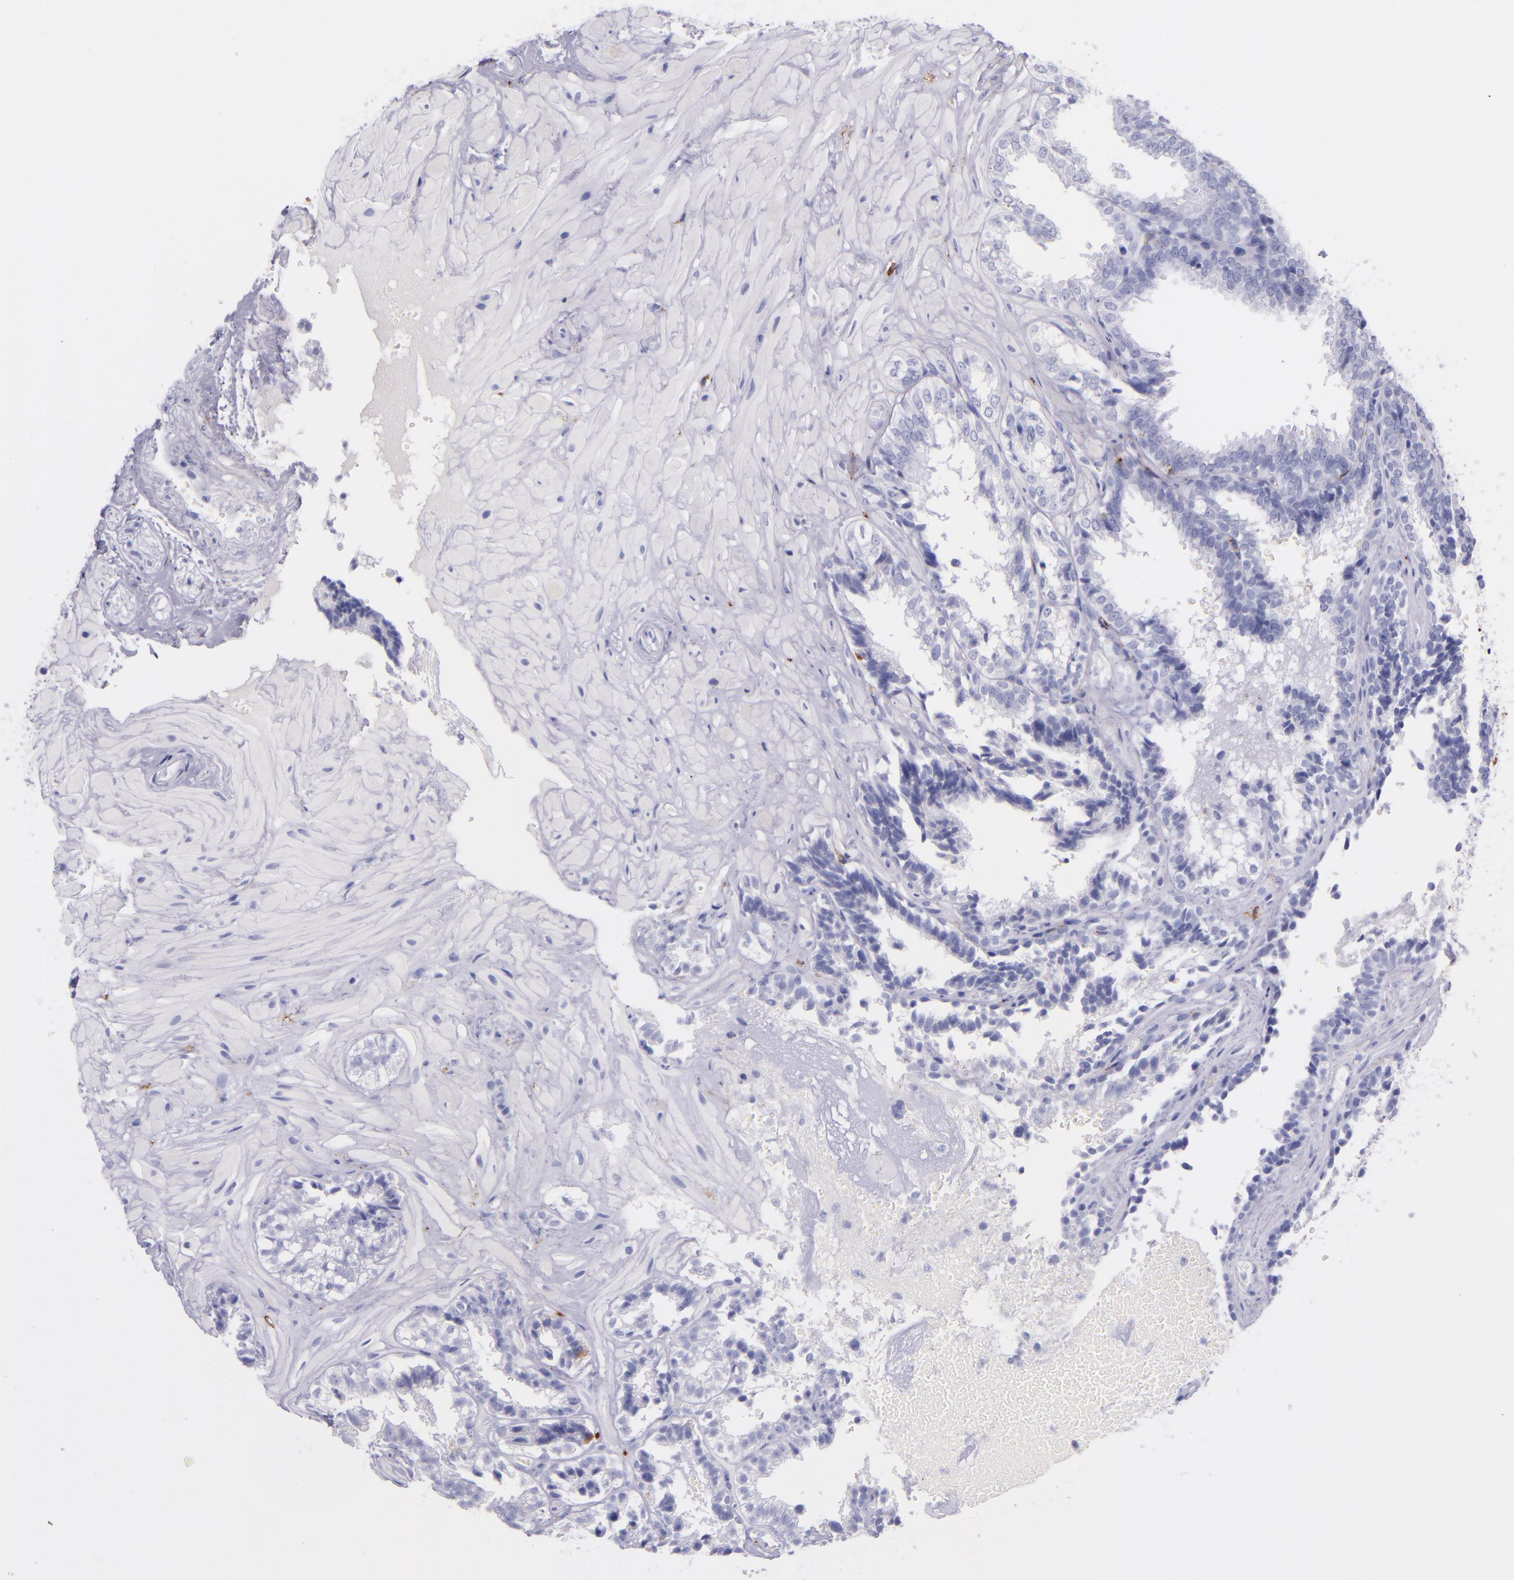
{"staining": {"intensity": "negative", "quantity": "none", "location": "none"}, "tissue": "seminal vesicle", "cell_type": "Glandular cells", "image_type": "normal", "snomed": [{"axis": "morphology", "description": "Normal tissue, NOS"}, {"axis": "topography", "description": "Seminal veicle"}], "caption": "Immunohistochemistry (IHC) of unremarkable seminal vesicle exhibits no staining in glandular cells. (DAB immunohistochemistry (IHC), high magnification).", "gene": "CD163", "patient": {"sex": "male", "age": 26}}